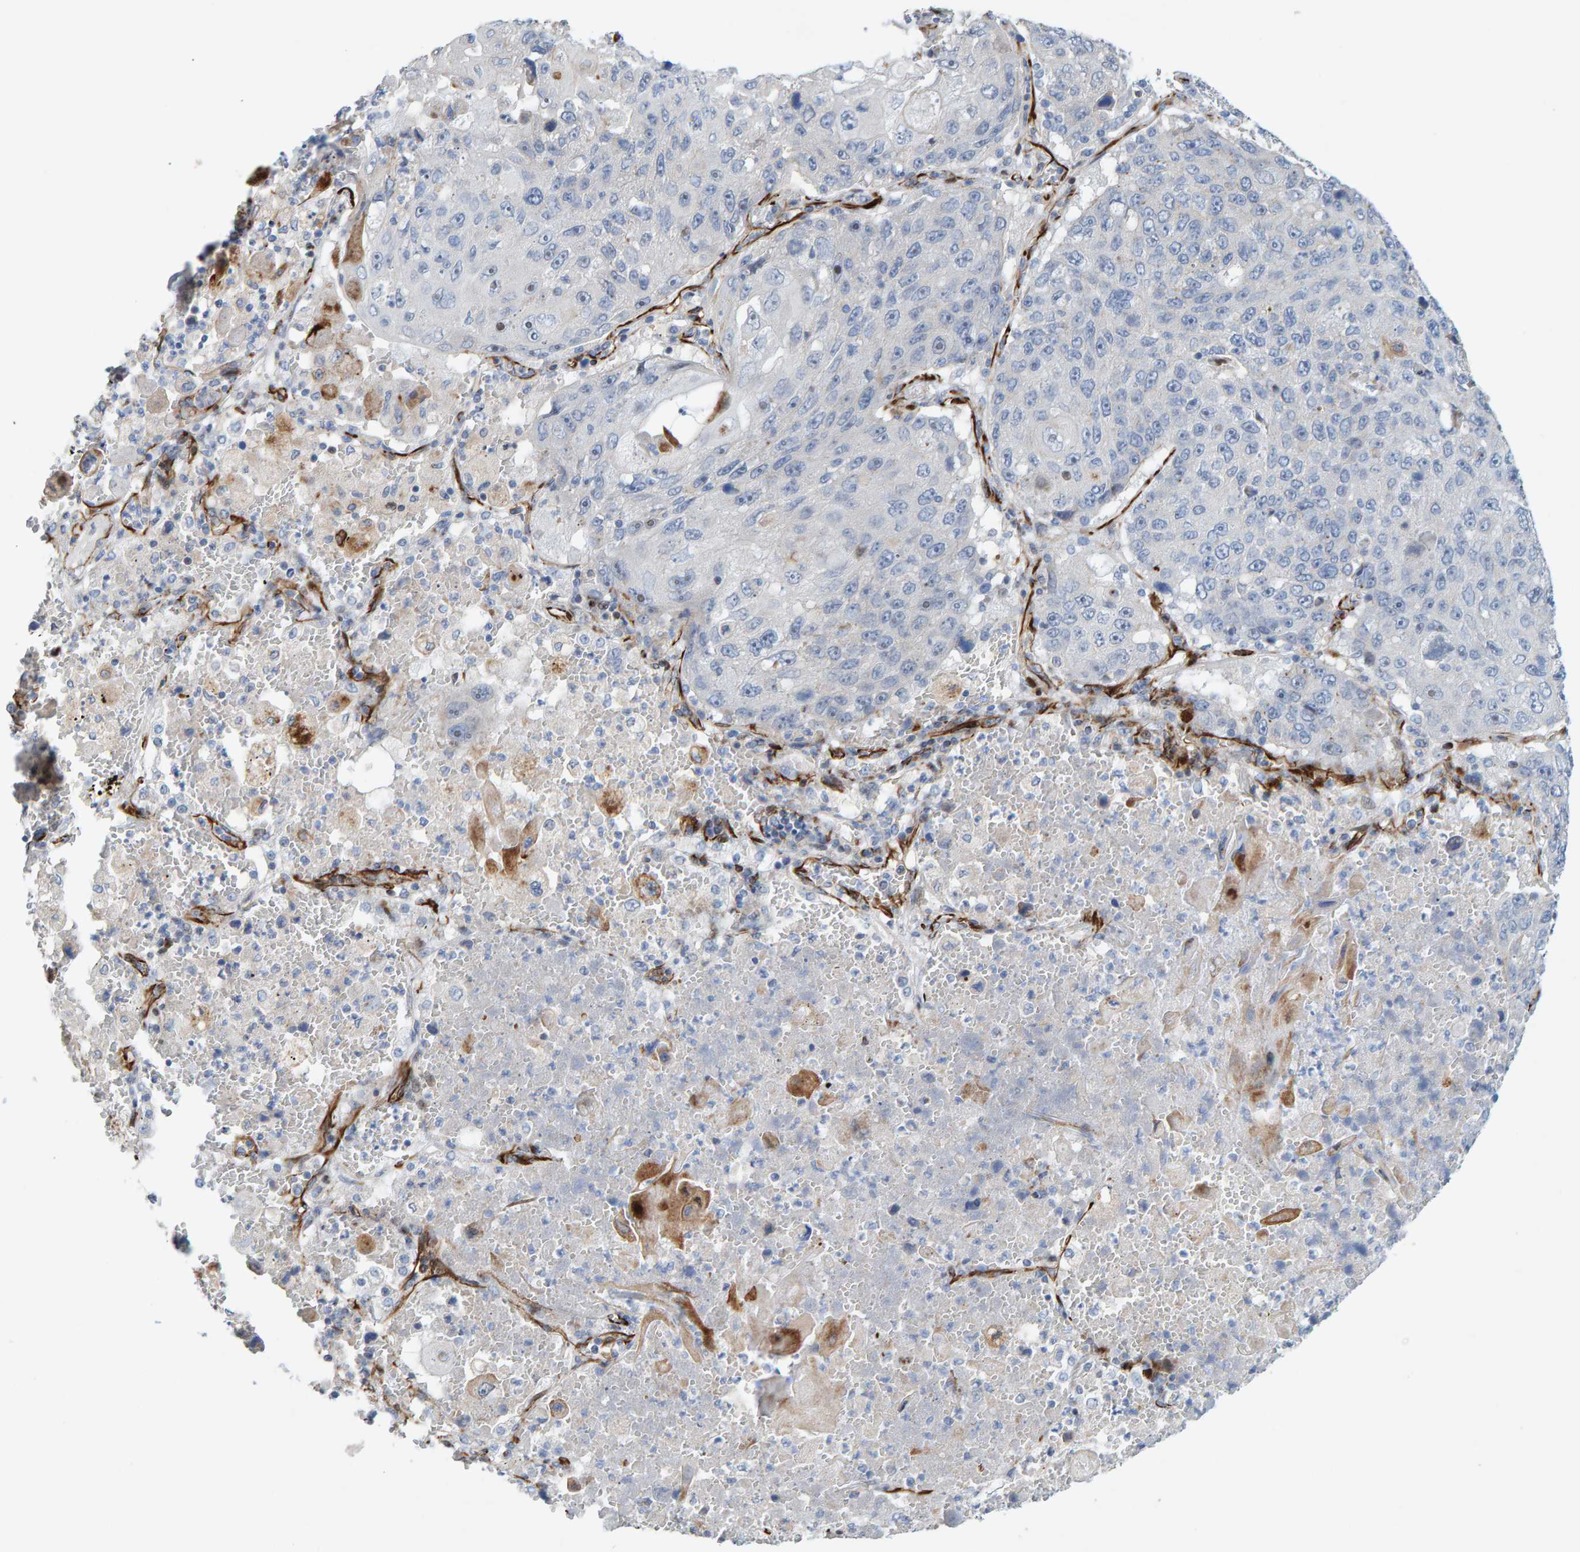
{"staining": {"intensity": "negative", "quantity": "none", "location": "none"}, "tissue": "lung cancer", "cell_type": "Tumor cells", "image_type": "cancer", "snomed": [{"axis": "morphology", "description": "Squamous cell carcinoma, NOS"}, {"axis": "topography", "description": "Lung"}], "caption": "High power microscopy histopathology image of an immunohistochemistry image of squamous cell carcinoma (lung), revealing no significant staining in tumor cells.", "gene": "POLG2", "patient": {"sex": "male", "age": 61}}